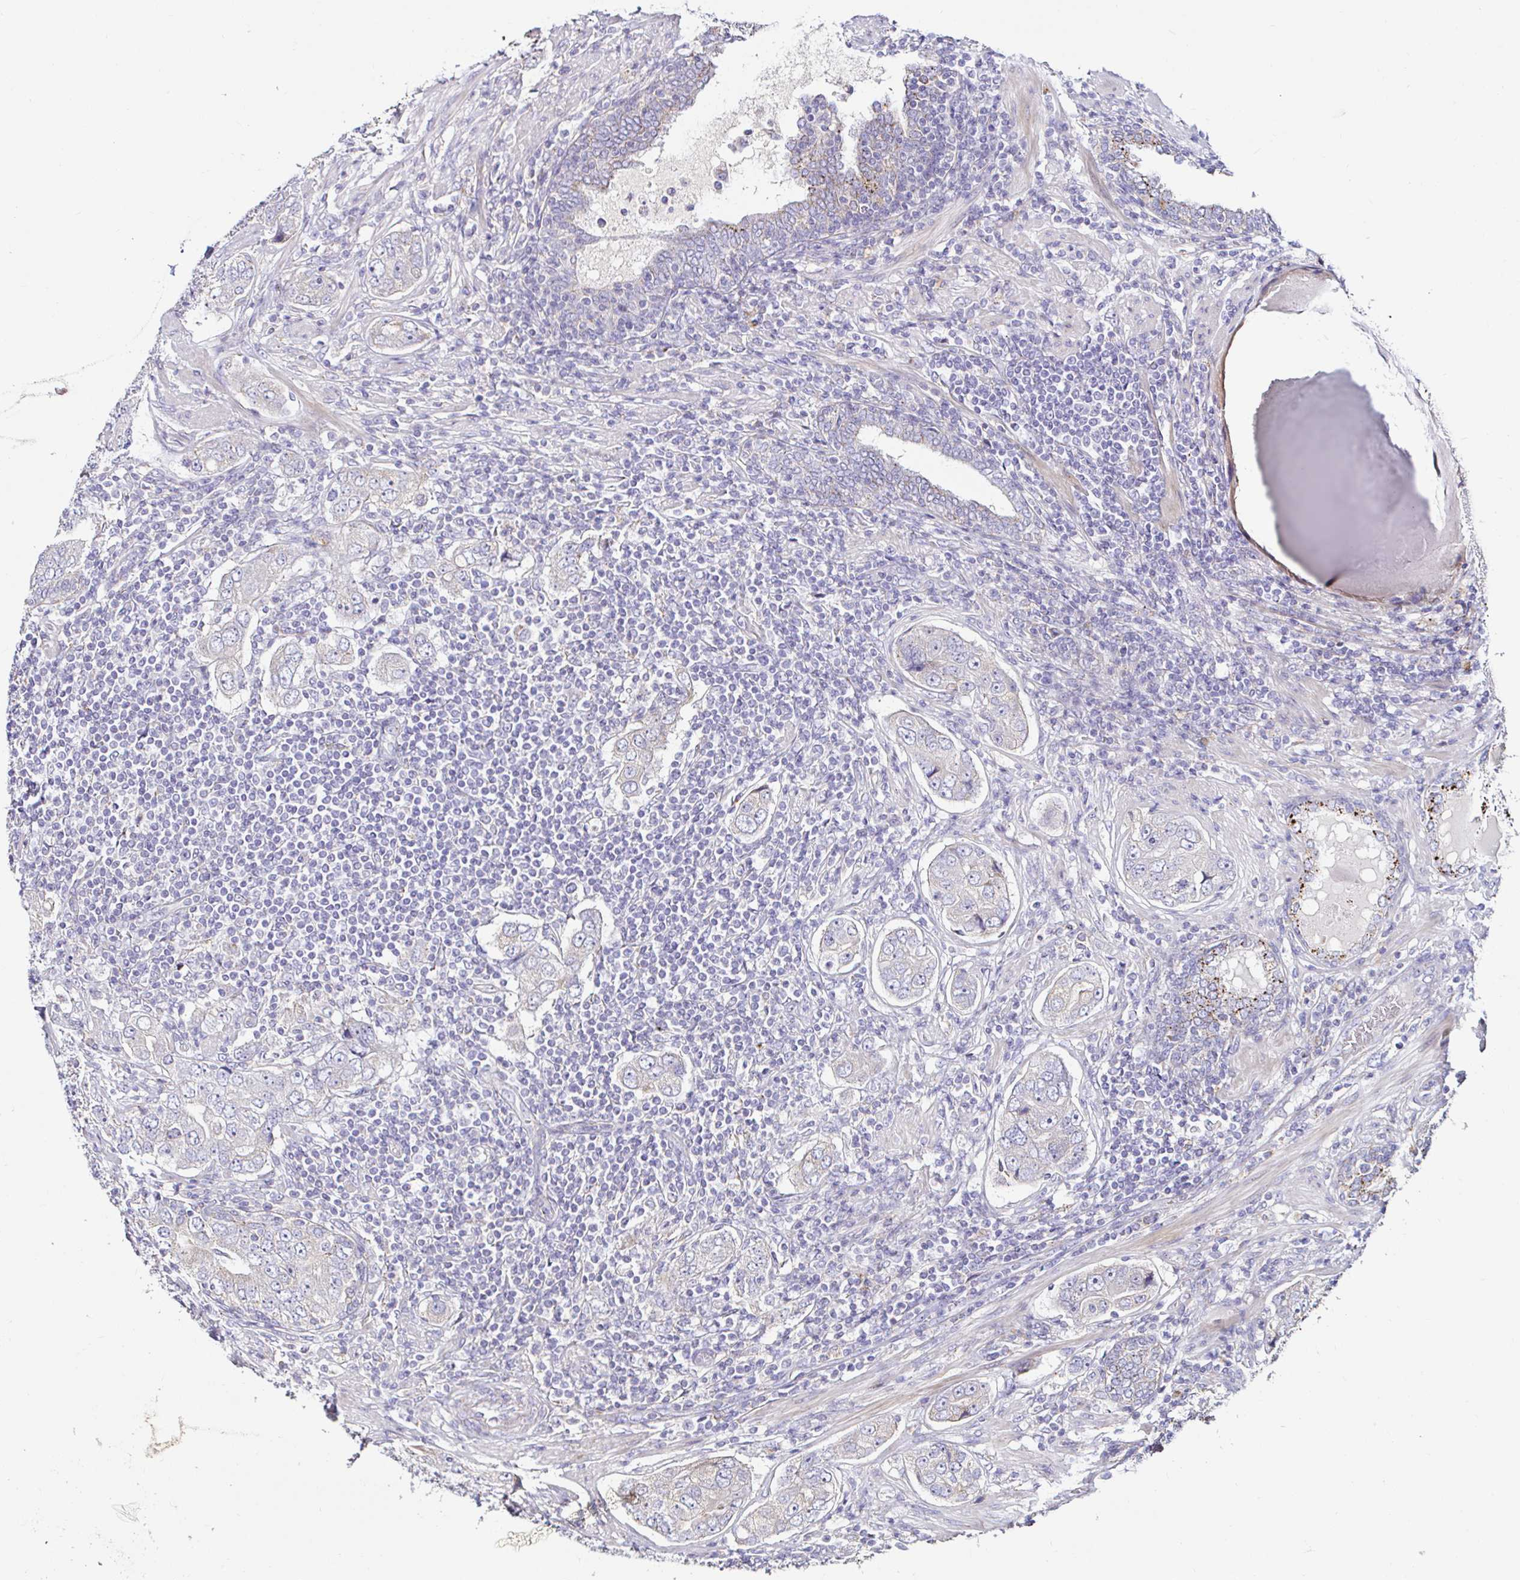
{"staining": {"intensity": "moderate", "quantity": "<25%", "location": "cytoplasmic/membranous"}, "tissue": "prostate cancer", "cell_type": "Tumor cells", "image_type": "cancer", "snomed": [{"axis": "morphology", "description": "Adenocarcinoma, High grade"}, {"axis": "topography", "description": "Prostate"}], "caption": "Prostate high-grade adenocarcinoma stained for a protein demonstrates moderate cytoplasmic/membranous positivity in tumor cells.", "gene": "GALNS", "patient": {"sex": "male", "age": 60}}